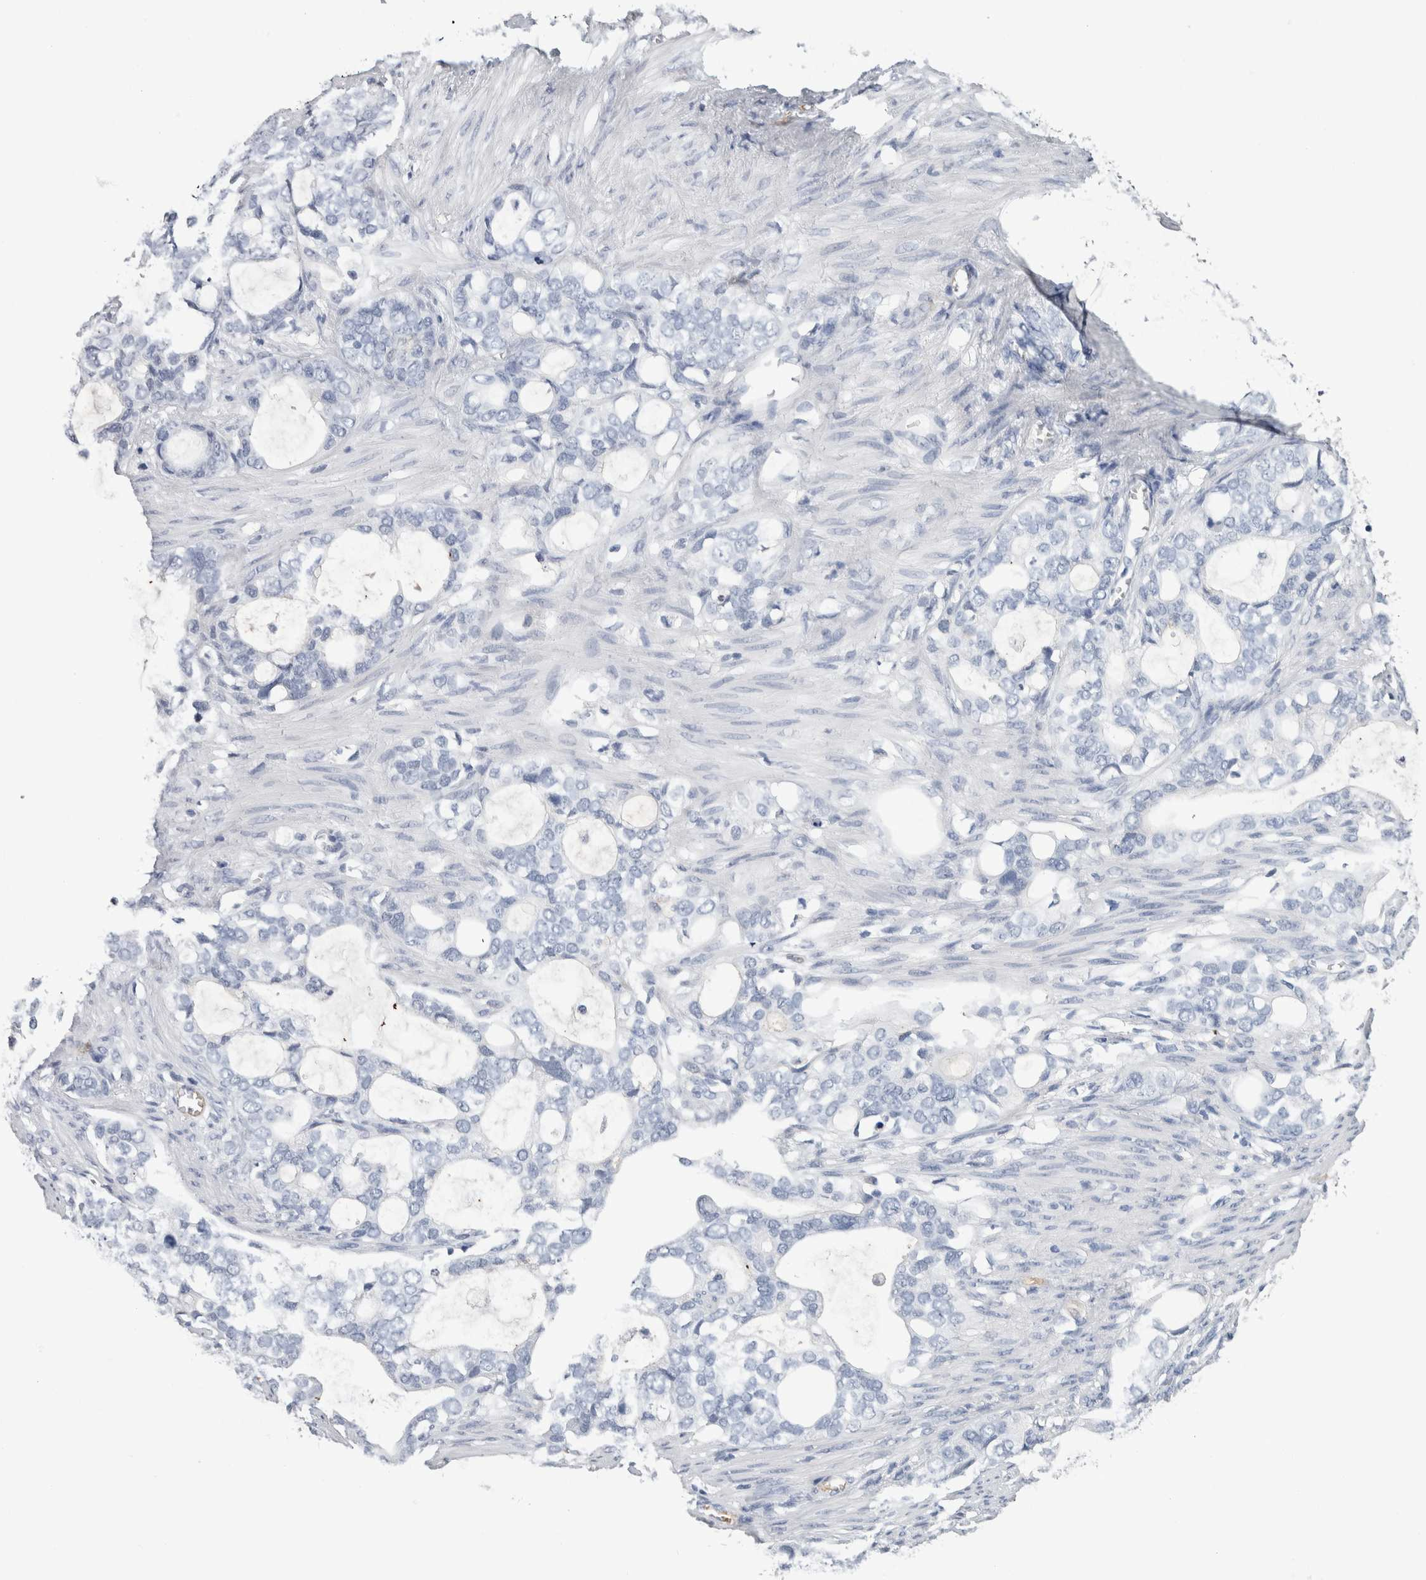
{"staining": {"intensity": "negative", "quantity": "none", "location": "none"}, "tissue": "stomach cancer", "cell_type": "Tumor cells", "image_type": "cancer", "snomed": [{"axis": "morphology", "description": "Adenocarcinoma, NOS"}, {"axis": "topography", "description": "Stomach"}], "caption": "A histopathology image of human stomach cancer is negative for staining in tumor cells.", "gene": "FABP4", "patient": {"sex": "female", "age": 75}}